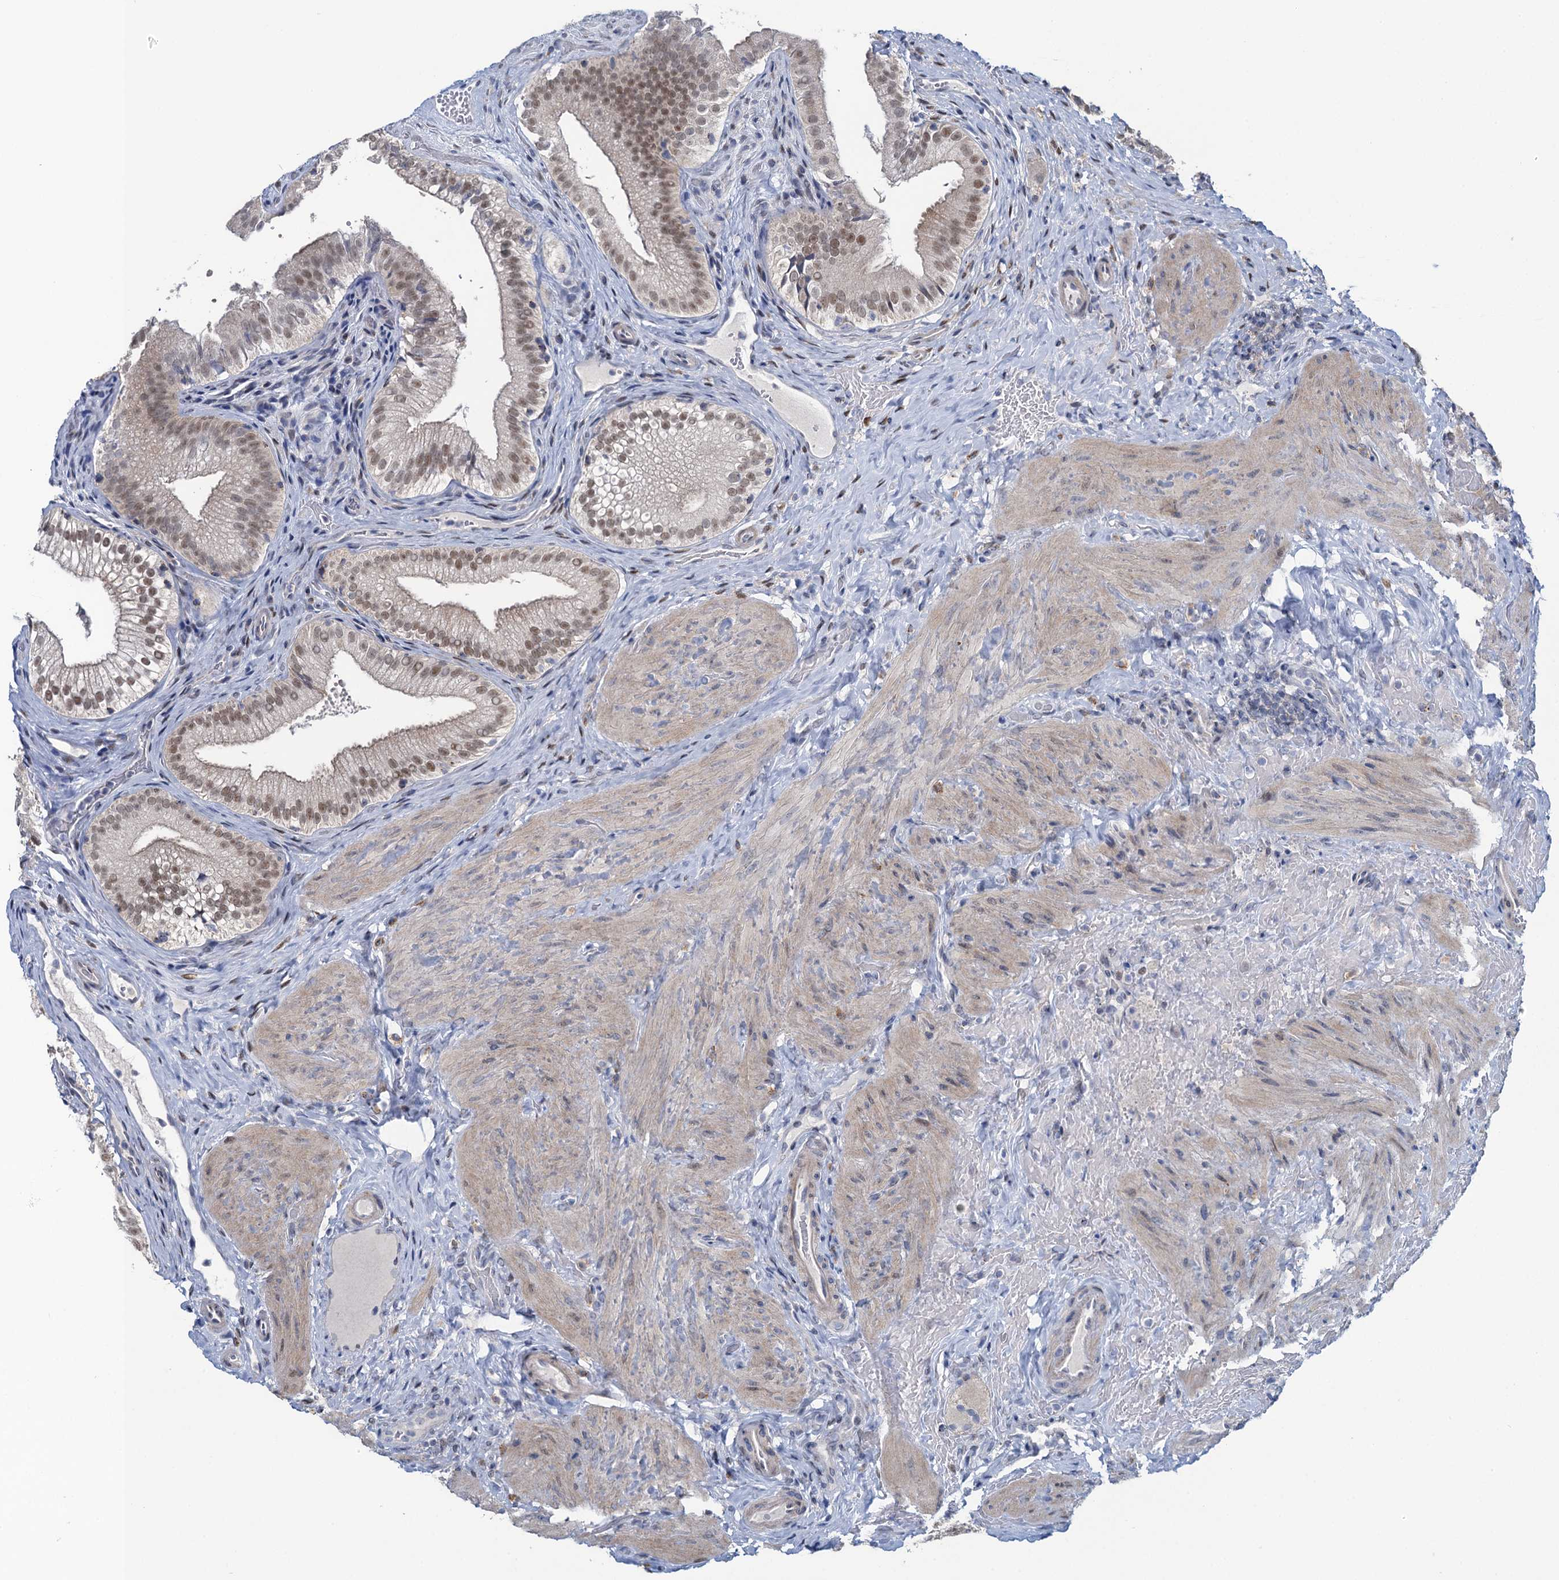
{"staining": {"intensity": "moderate", "quantity": ">75%", "location": "nuclear"}, "tissue": "gallbladder", "cell_type": "Glandular cells", "image_type": "normal", "snomed": [{"axis": "morphology", "description": "Normal tissue, NOS"}, {"axis": "topography", "description": "Gallbladder"}], "caption": "Gallbladder stained with DAB immunohistochemistry (IHC) exhibits medium levels of moderate nuclear positivity in approximately >75% of glandular cells.", "gene": "TOX3", "patient": {"sex": "female", "age": 30}}